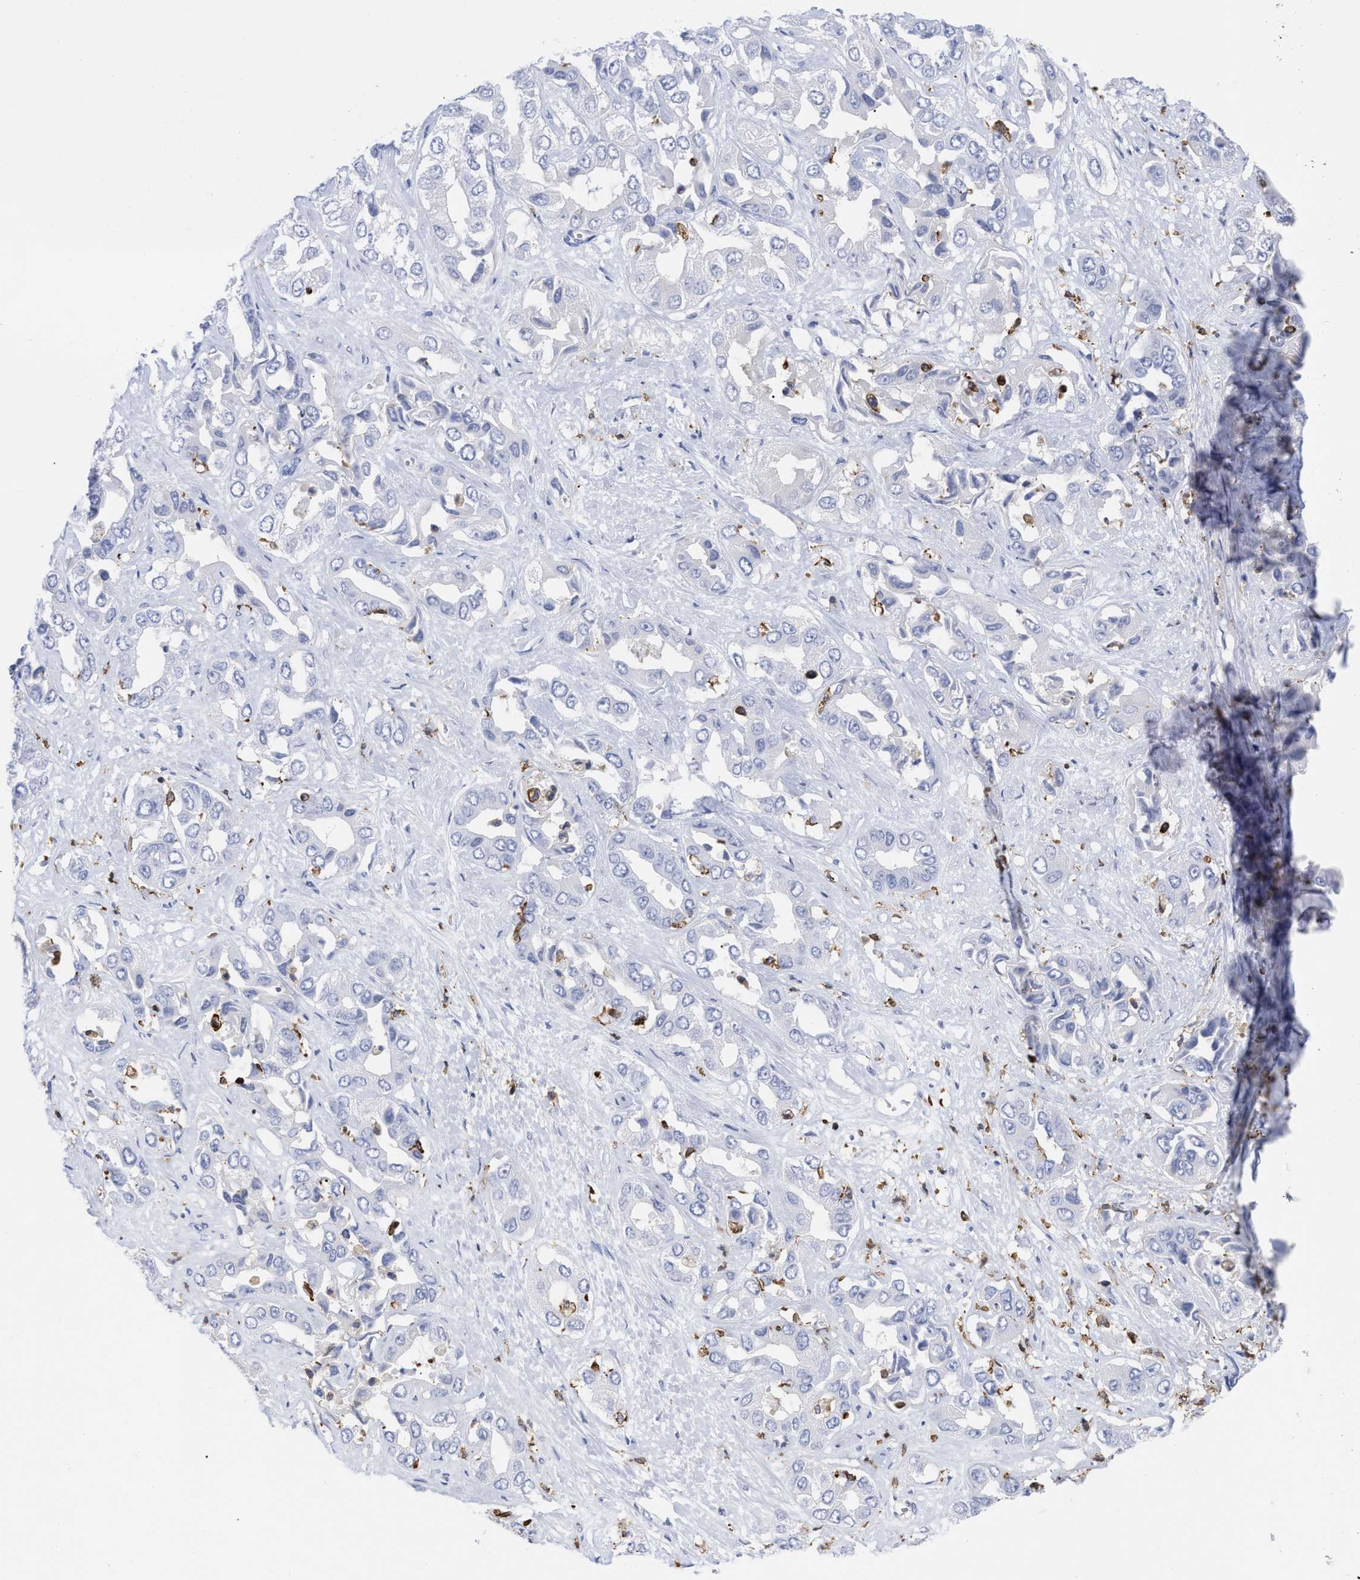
{"staining": {"intensity": "negative", "quantity": "none", "location": "none"}, "tissue": "liver cancer", "cell_type": "Tumor cells", "image_type": "cancer", "snomed": [{"axis": "morphology", "description": "Cholangiocarcinoma"}, {"axis": "topography", "description": "Liver"}], "caption": "IHC micrograph of neoplastic tissue: liver cholangiocarcinoma stained with DAB shows no significant protein positivity in tumor cells. The staining was performed using DAB (3,3'-diaminobenzidine) to visualize the protein expression in brown, while the nuclei were stained in blue with hematoxylin (Magnification: 20x).", "gene": "HCLS1", "patient": {"sex": "female", "age": 52}}